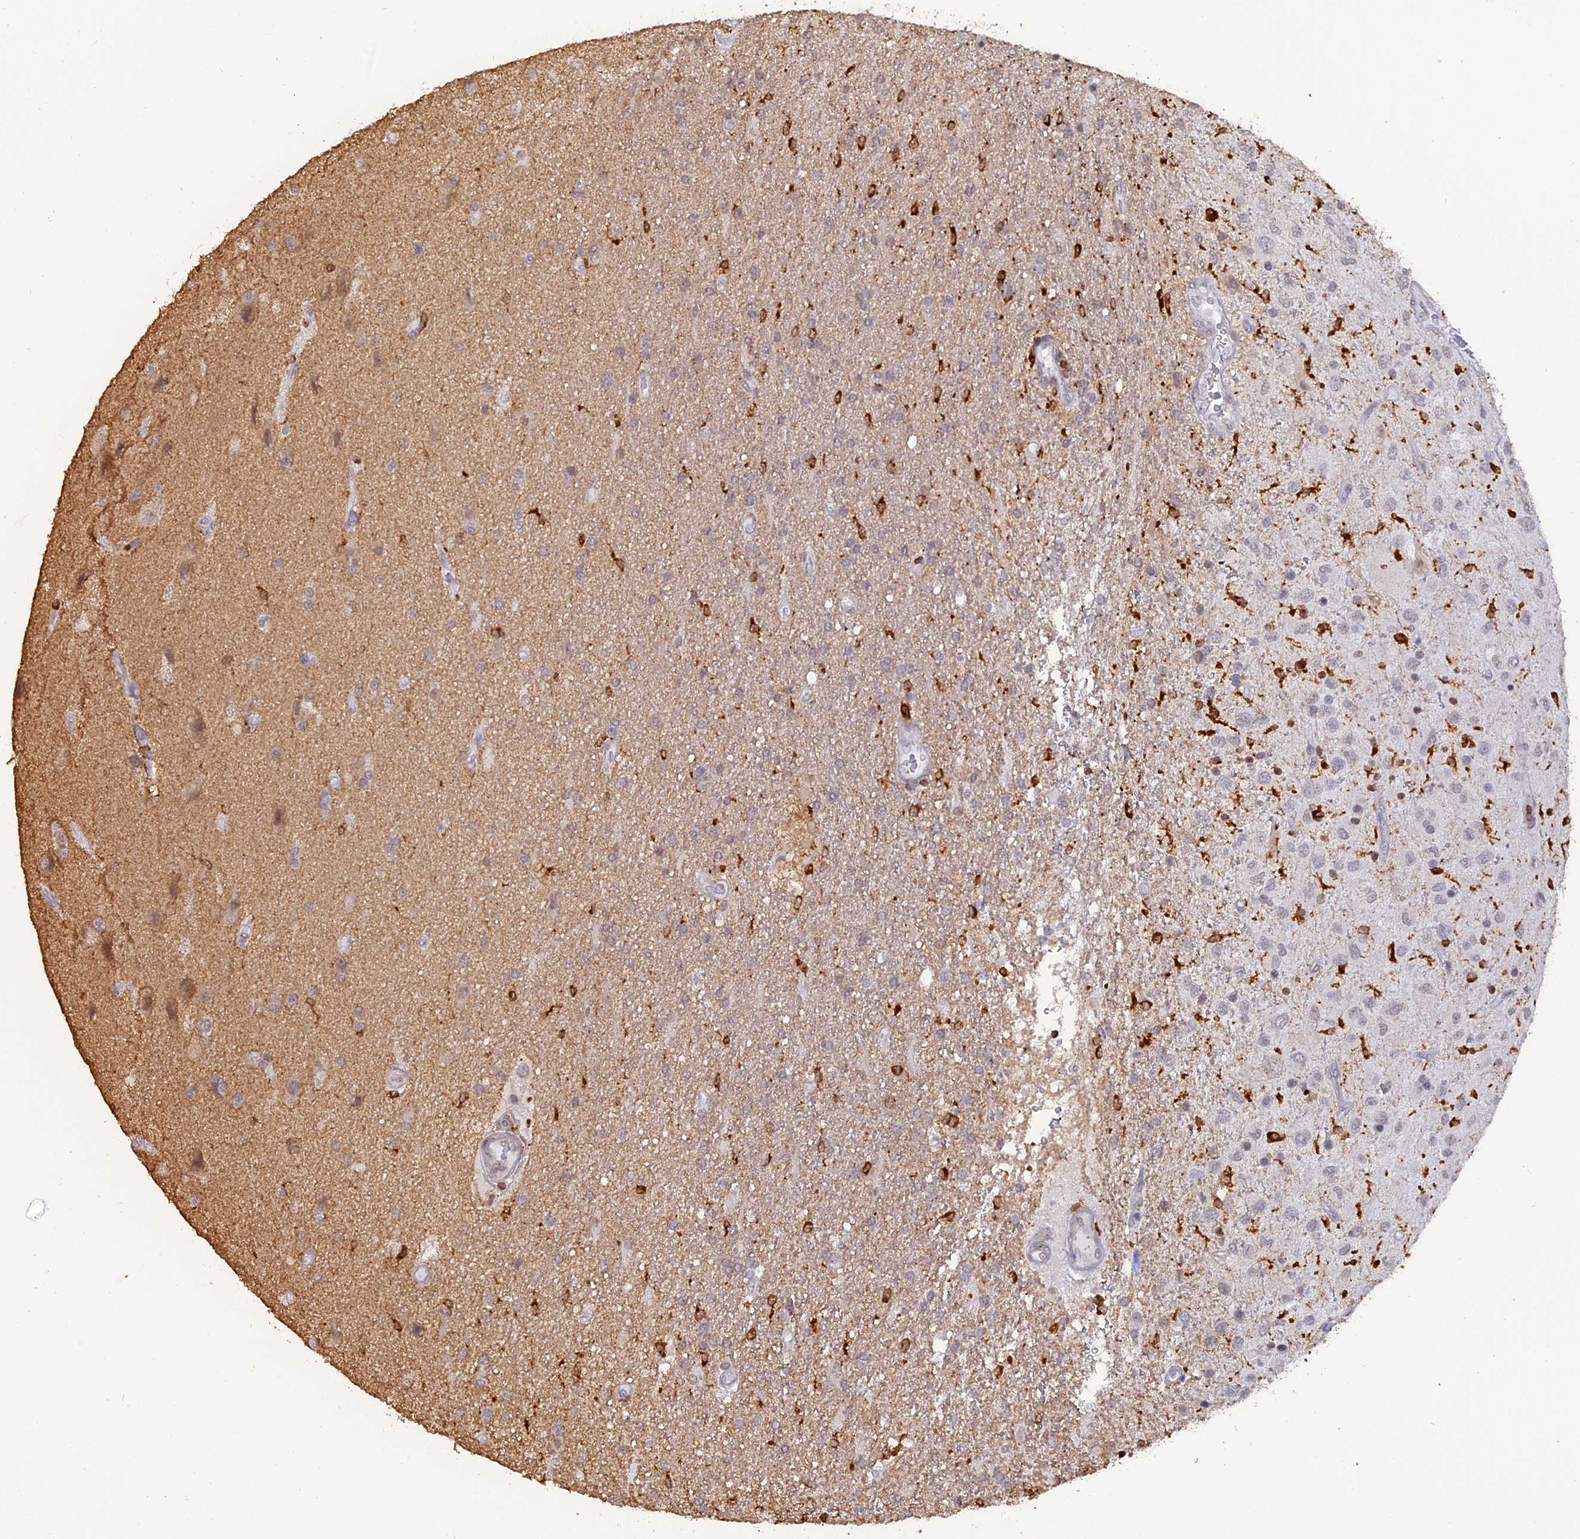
{"staining": {"intensity": "negative", "quantity": "none", "location": "none"}, "tissue": "glioma", "cell_type": "Tumor cells", "image_type": "cancer", "snomed": [{"axis": "morphology", "description": "Glioma, malignant, Low grade"}, {"axis": "topography", "description": "Brain"}], "caption": "A micrograph of human glioma is negative for staining in tumor cells.", "gene": "APOBR", "patient": {"sex": "male", "age": 66}}